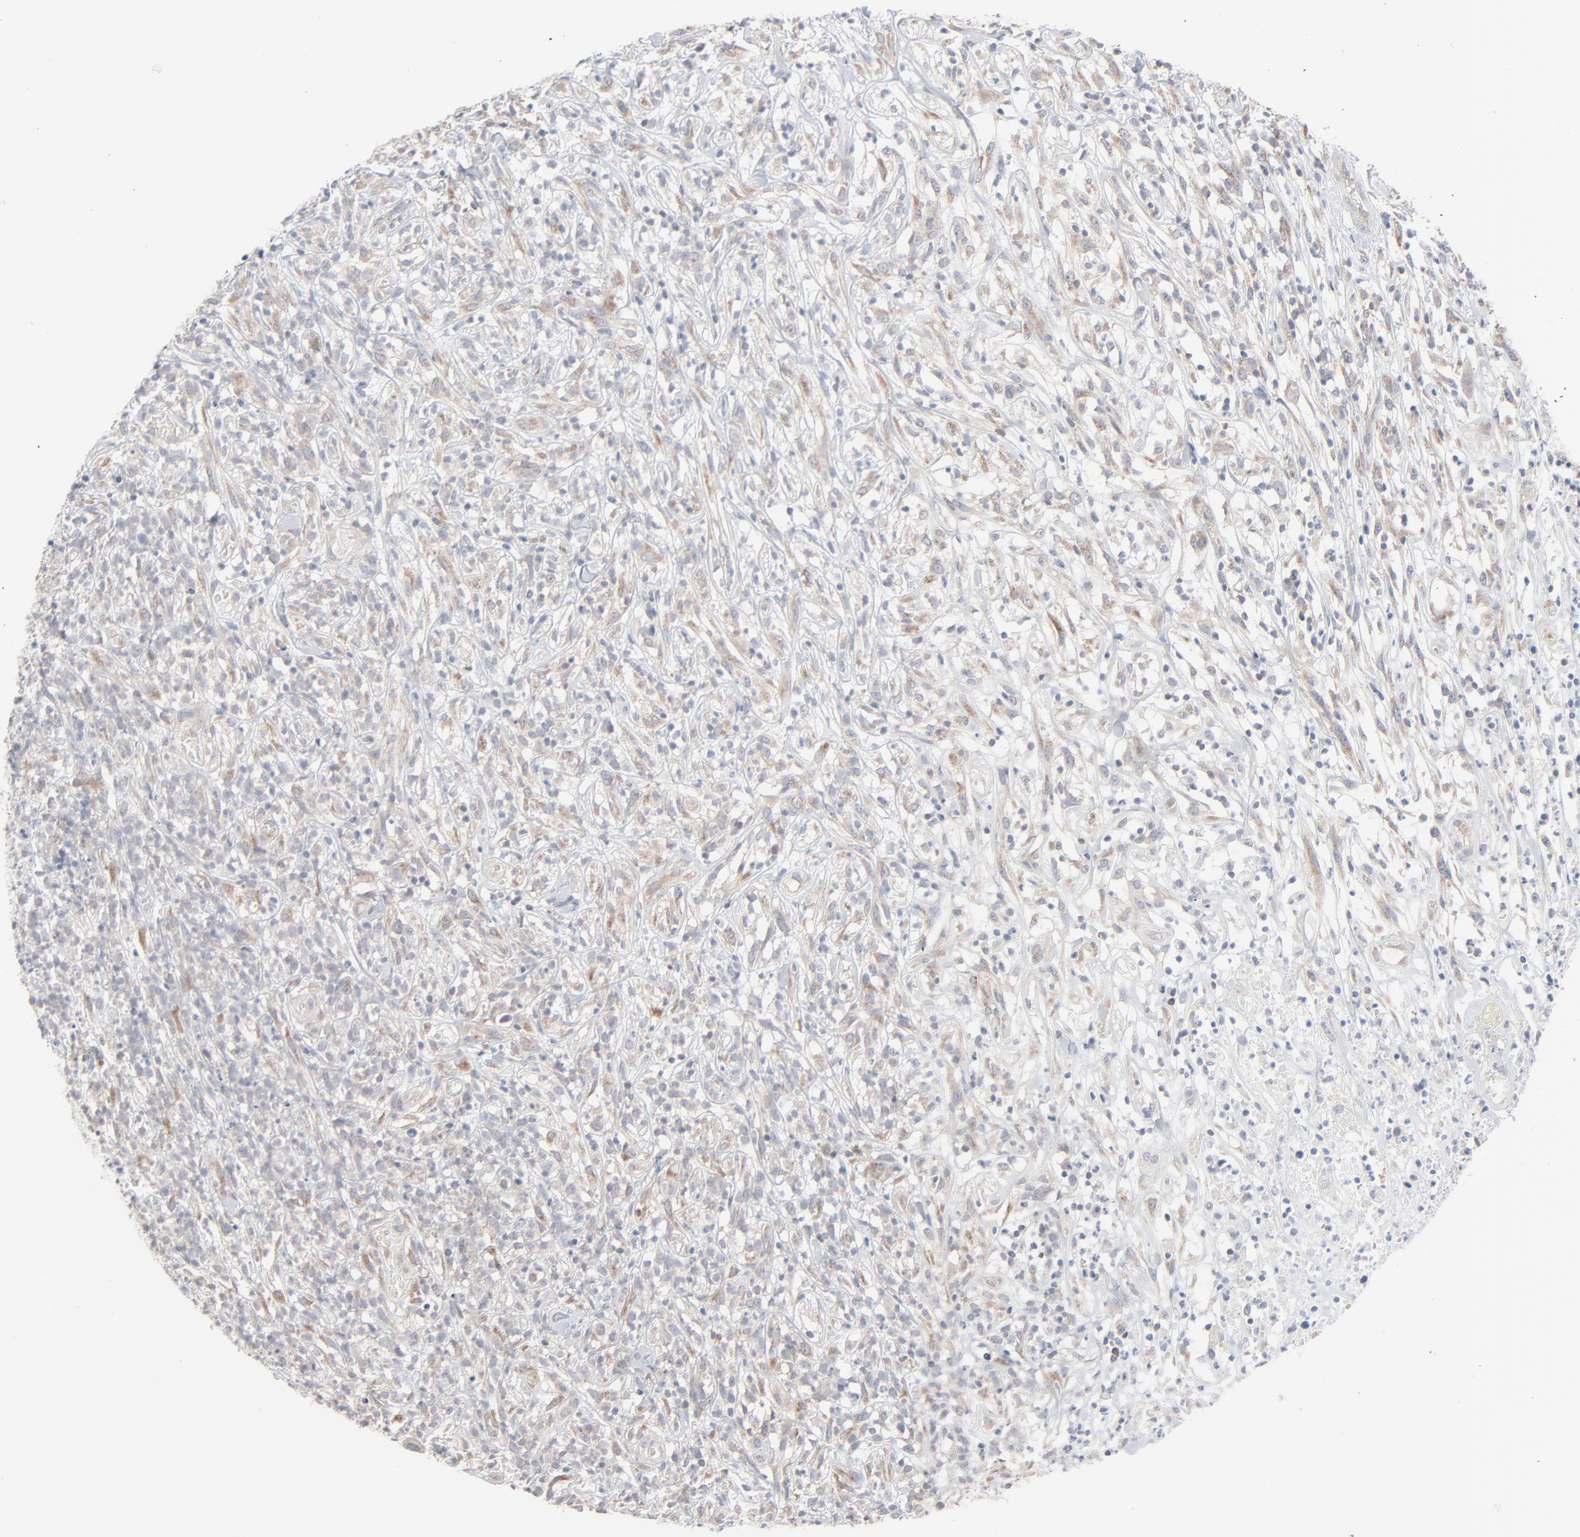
{"staining": {"intensity": "weak", "quantity": ">75%", "location": "cytoplasmic/membranous"}, "tissue": "lymphoma", "cell_type": "Tumor cells", "image_type": "cancer", "snomed": [{"axis": "morphology", "description": "Malignant lymphoma, non-Hodgkin's type, High grade"}, {"axis": "topography", "description": "Lymph node"}], "caption": "DAB (3,3'-diaminobenzidine) immunohistochemical staining of human lymphoma shows weak cytoplasmic/membranous protein staining in approximately >75% of tumor cells. The protein is shown in brown color, while the nuclei are stained blue.", "gene": "KDSR", "patient": {"sex": "female", "age": 73}}